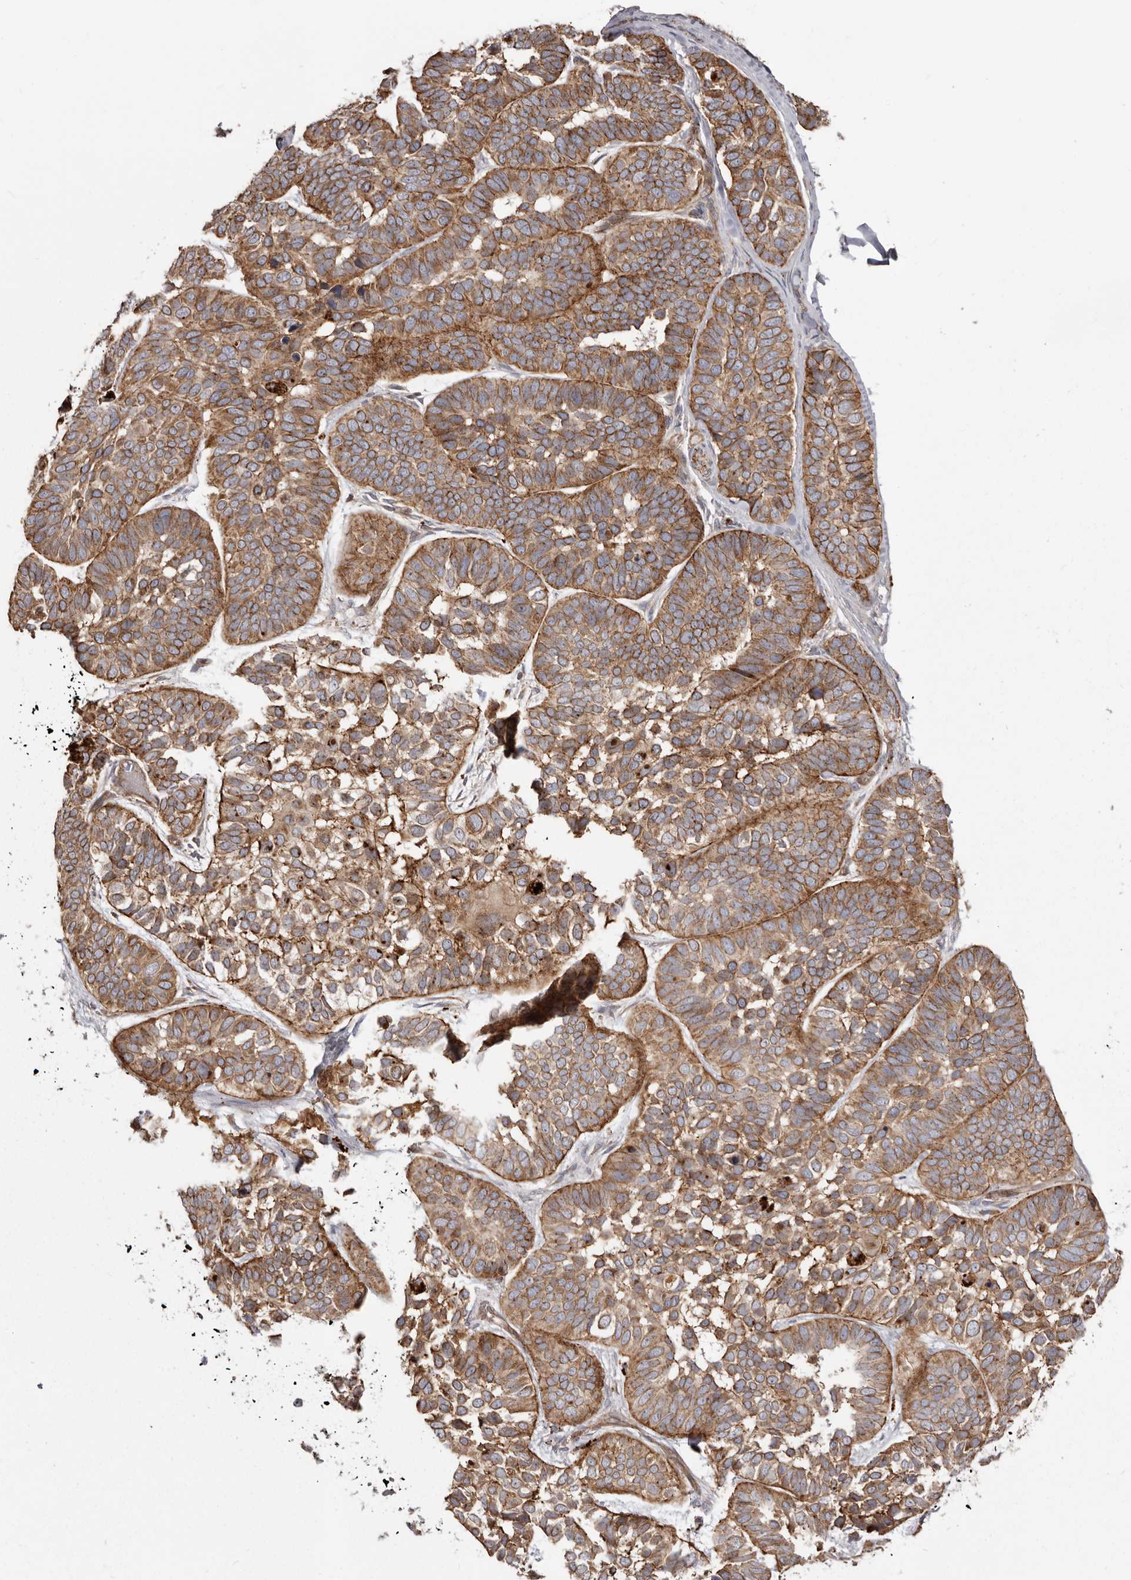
{"staining": {"intensity": "moderate", "quantity": ">75%", "location": "cytoplasmic/membranous"}, "tissue": "skin cancer", "cell_type": "Tumor cells", "image_type": "cancer", "snomed": [{"axis": "morphology", "description": "Basal cell carcinoma"}, {"axis": "topography", "description": "Skin"}], "caption": "A medium amount of moderate cytoplasmic/membranous staining is identified in about >75% of tumor cells in basal cell carcinoma (skin) tissue.", "gene": "NUP43", "patient": {"sex": "male", "age": 62}}